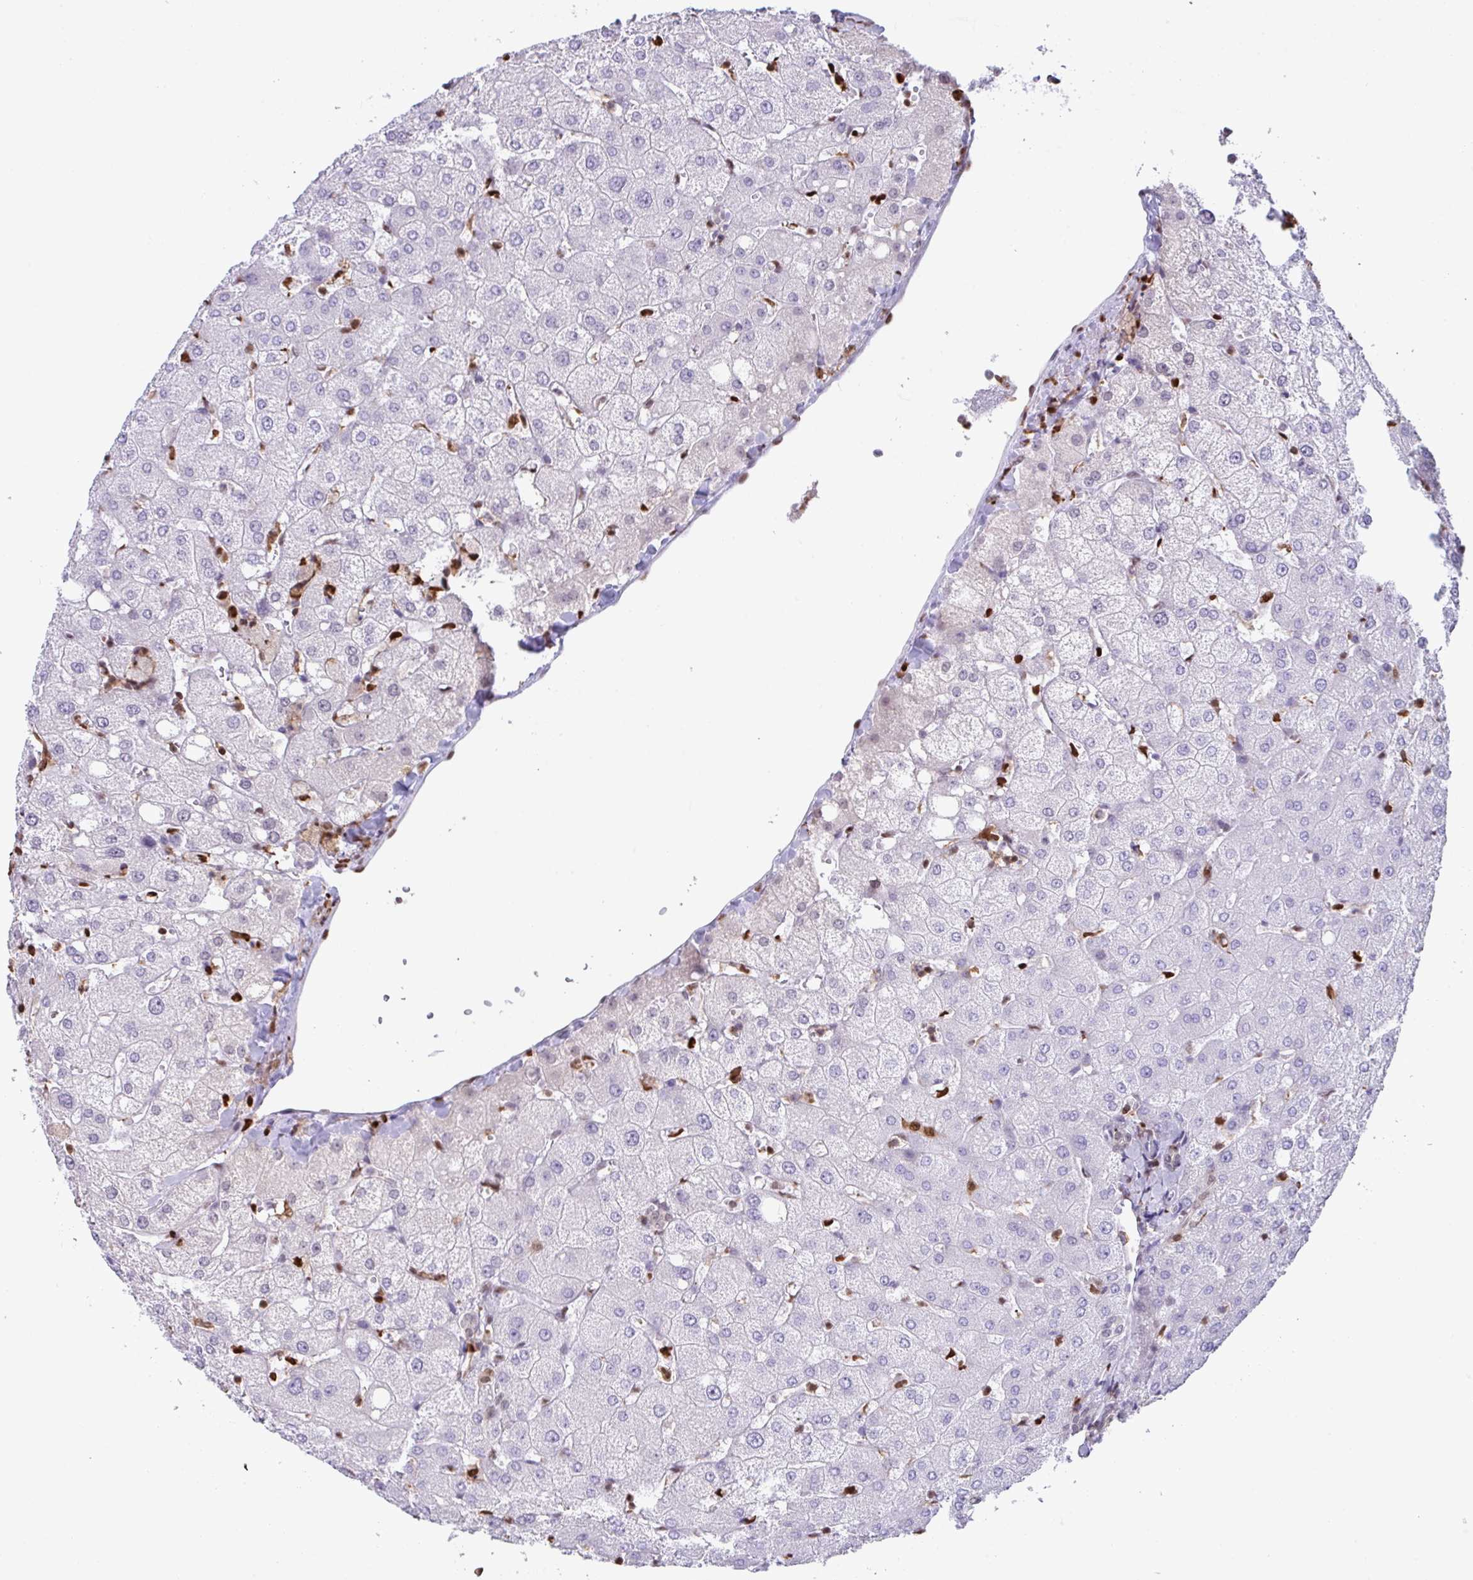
{"staining": {"intensity": "weak", "quantity": "<25%", "location": "nuclear"}, "tissue": "liver", "cell_type": "Cholangiocytes", "image_type": "normal", "snomed": [{"axis": "morphology", "description": "Normal tissue, NOS"}, {"axis": "topography", "description": "Liver"}], "caption": "Cholangiocytes show no significant protein staining in unremarkable liver.", "gene": "BTBD10", "patient": {"sex": "female", "age": 54}}